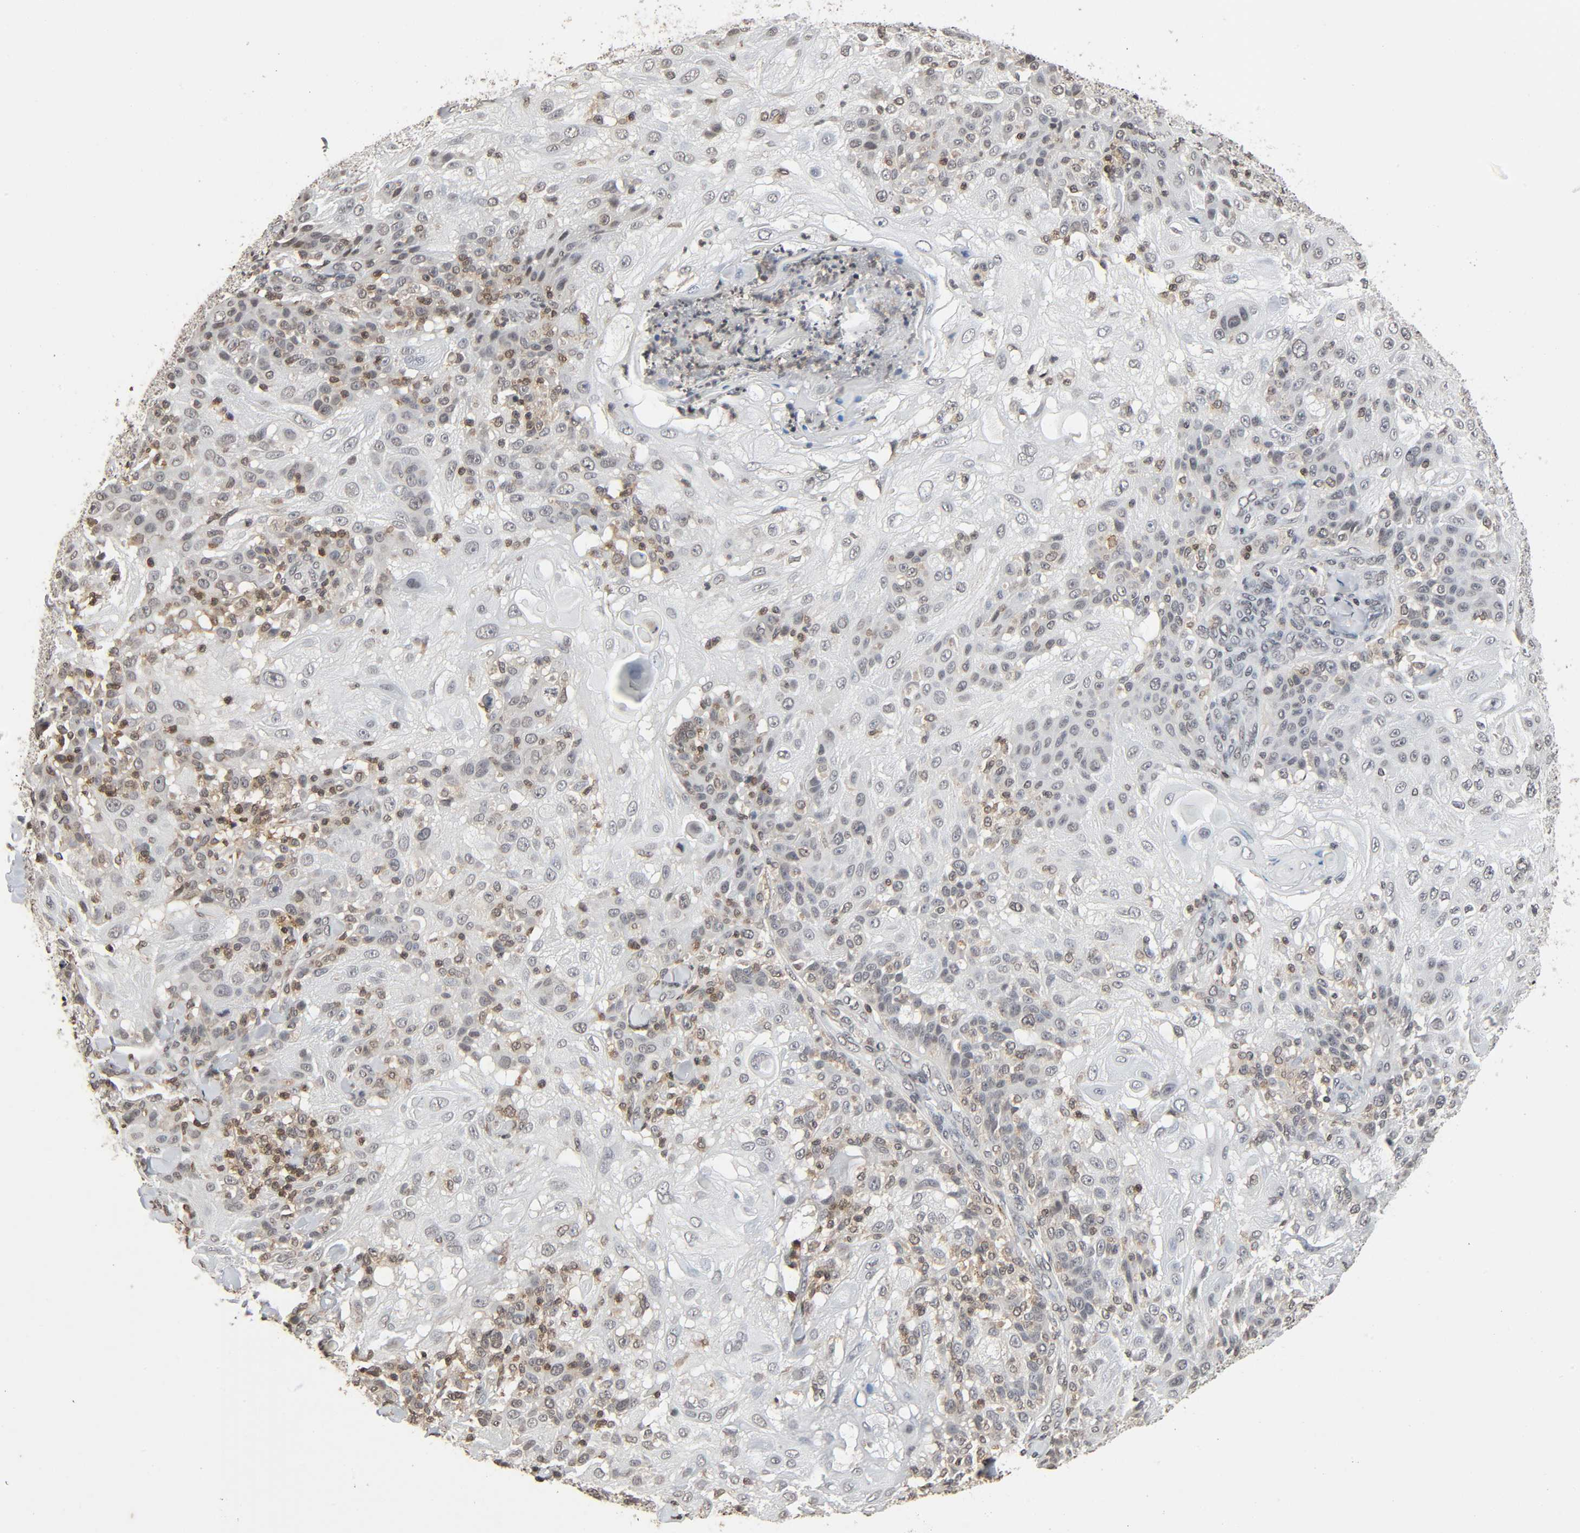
{"staining": {"intensity": "weak", "quantity": "<25%", "location": "cytoplasmic/membranous"}, "tissue": "skin cancer", "cell_type": "Tumor cells", "image_type": "cancer", "snomed": [{"axis": "morphology", "description": "Normal tissue, NOS"}, {"axis": "morphology", "description": "Squamous cell carcinoma, NOS"}, {"axis": "topography", "description": "Skin"}], "caption": "A histopathology image of human skin cancer (squamous cell carcinoma) is negative for staining in tumor cells.", "gene": "STK4", "patient": {"sex": "female", "age": 83}}